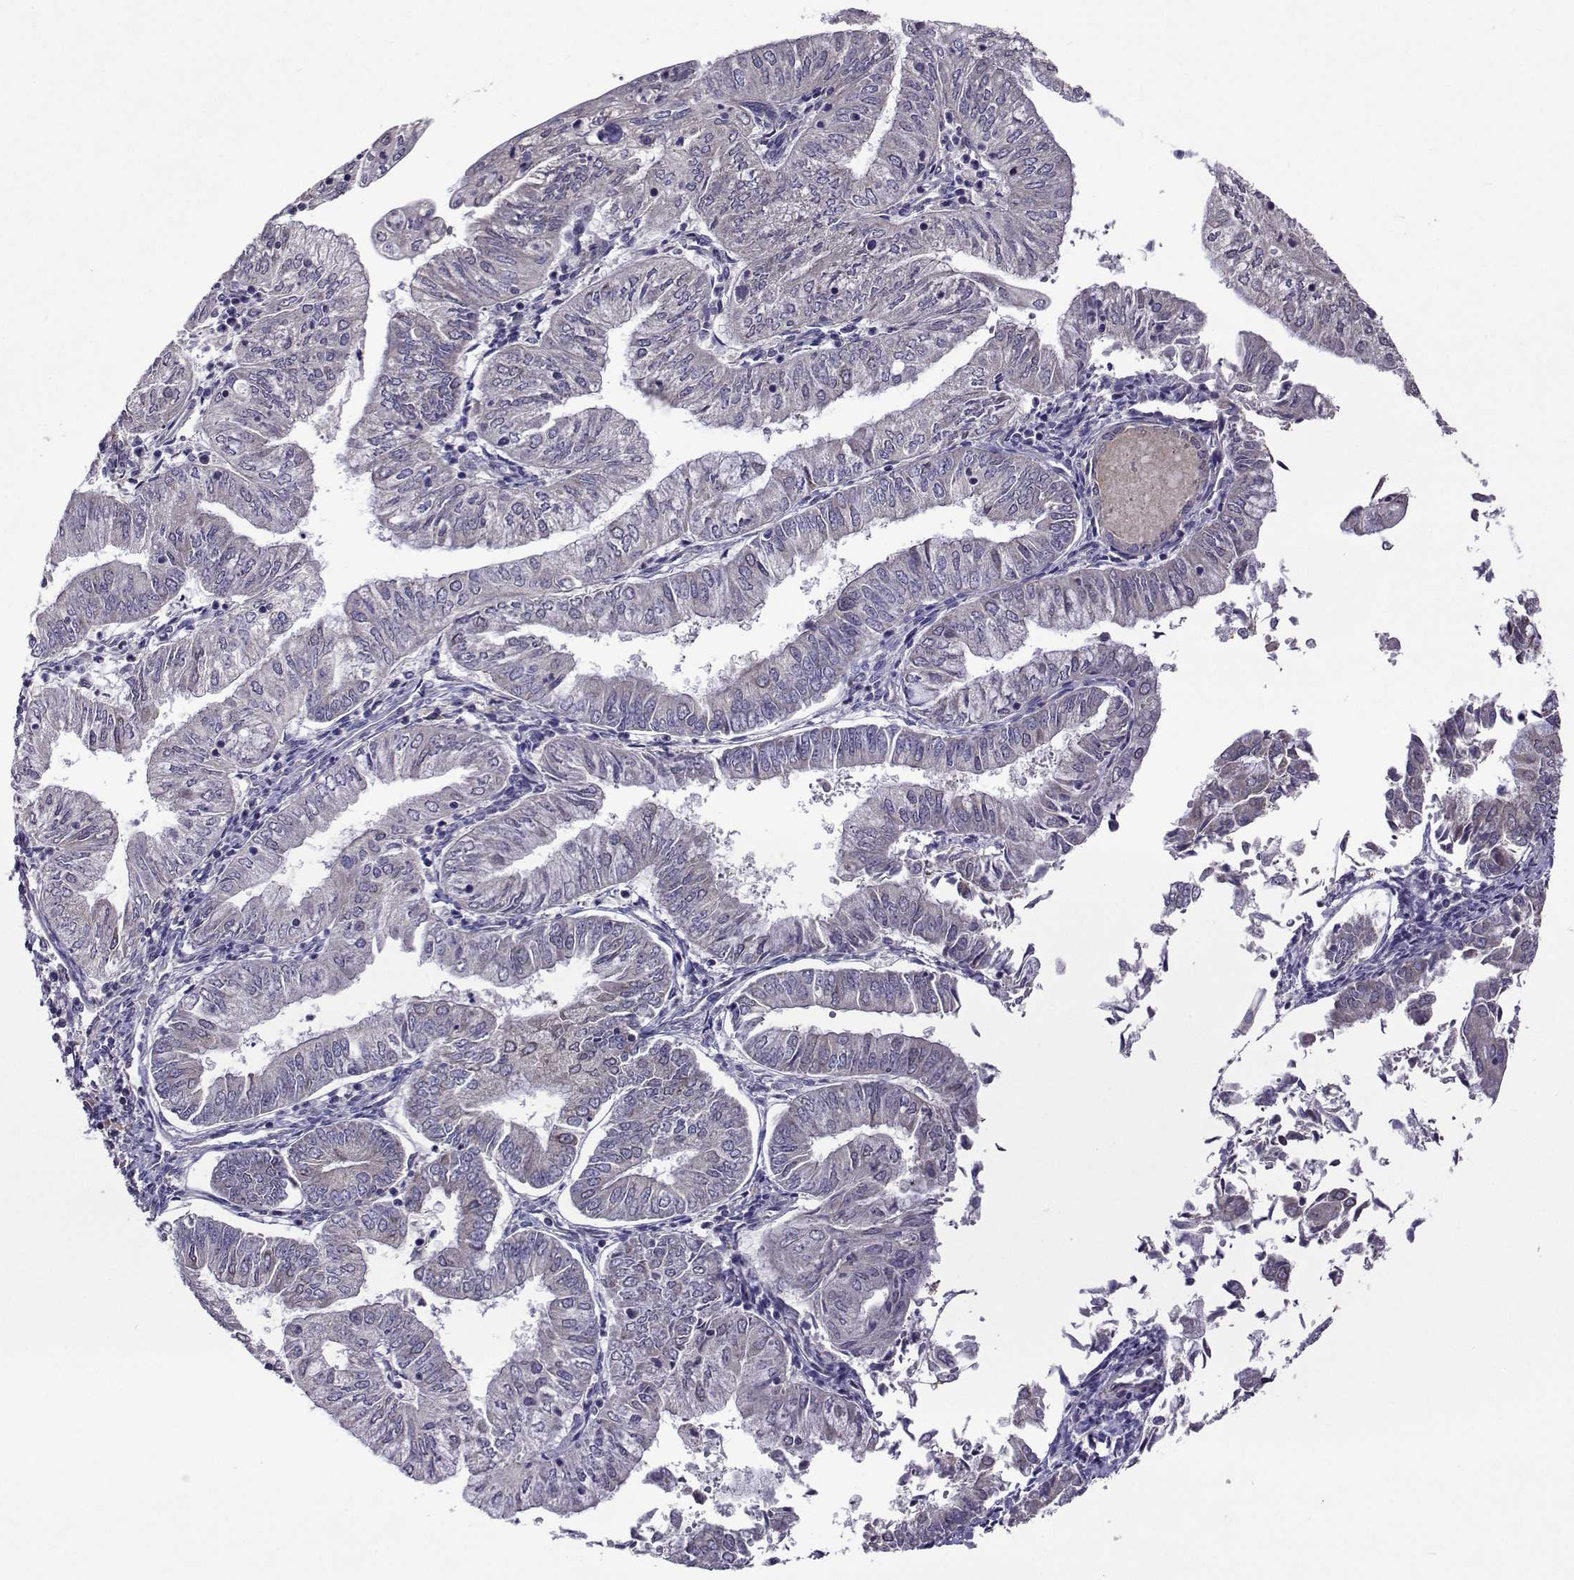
{"staining": {"intensity": "negative", "quantity": "none", "location": "none"}, "tissue": "endometrial cancer", "cell_type": "Tumor cells", "image_type": "cancer", "snomed": [{"axis": "morphology", "description": "Adenocarcinoma, NOS"}, {"axis": "topography", "description": "Endometrium"}], "caption": "This is a micrograph of immunohistochemistry staining of endometrial cancer (adenocarcinoma), which shows no expression in tumor cells. (DAB immunohistochemistry (IHC) visualized using brightfield microscopy, high magnification).", "gene": "TARBP2", "patient": {"sex": "female", "age": 55}}